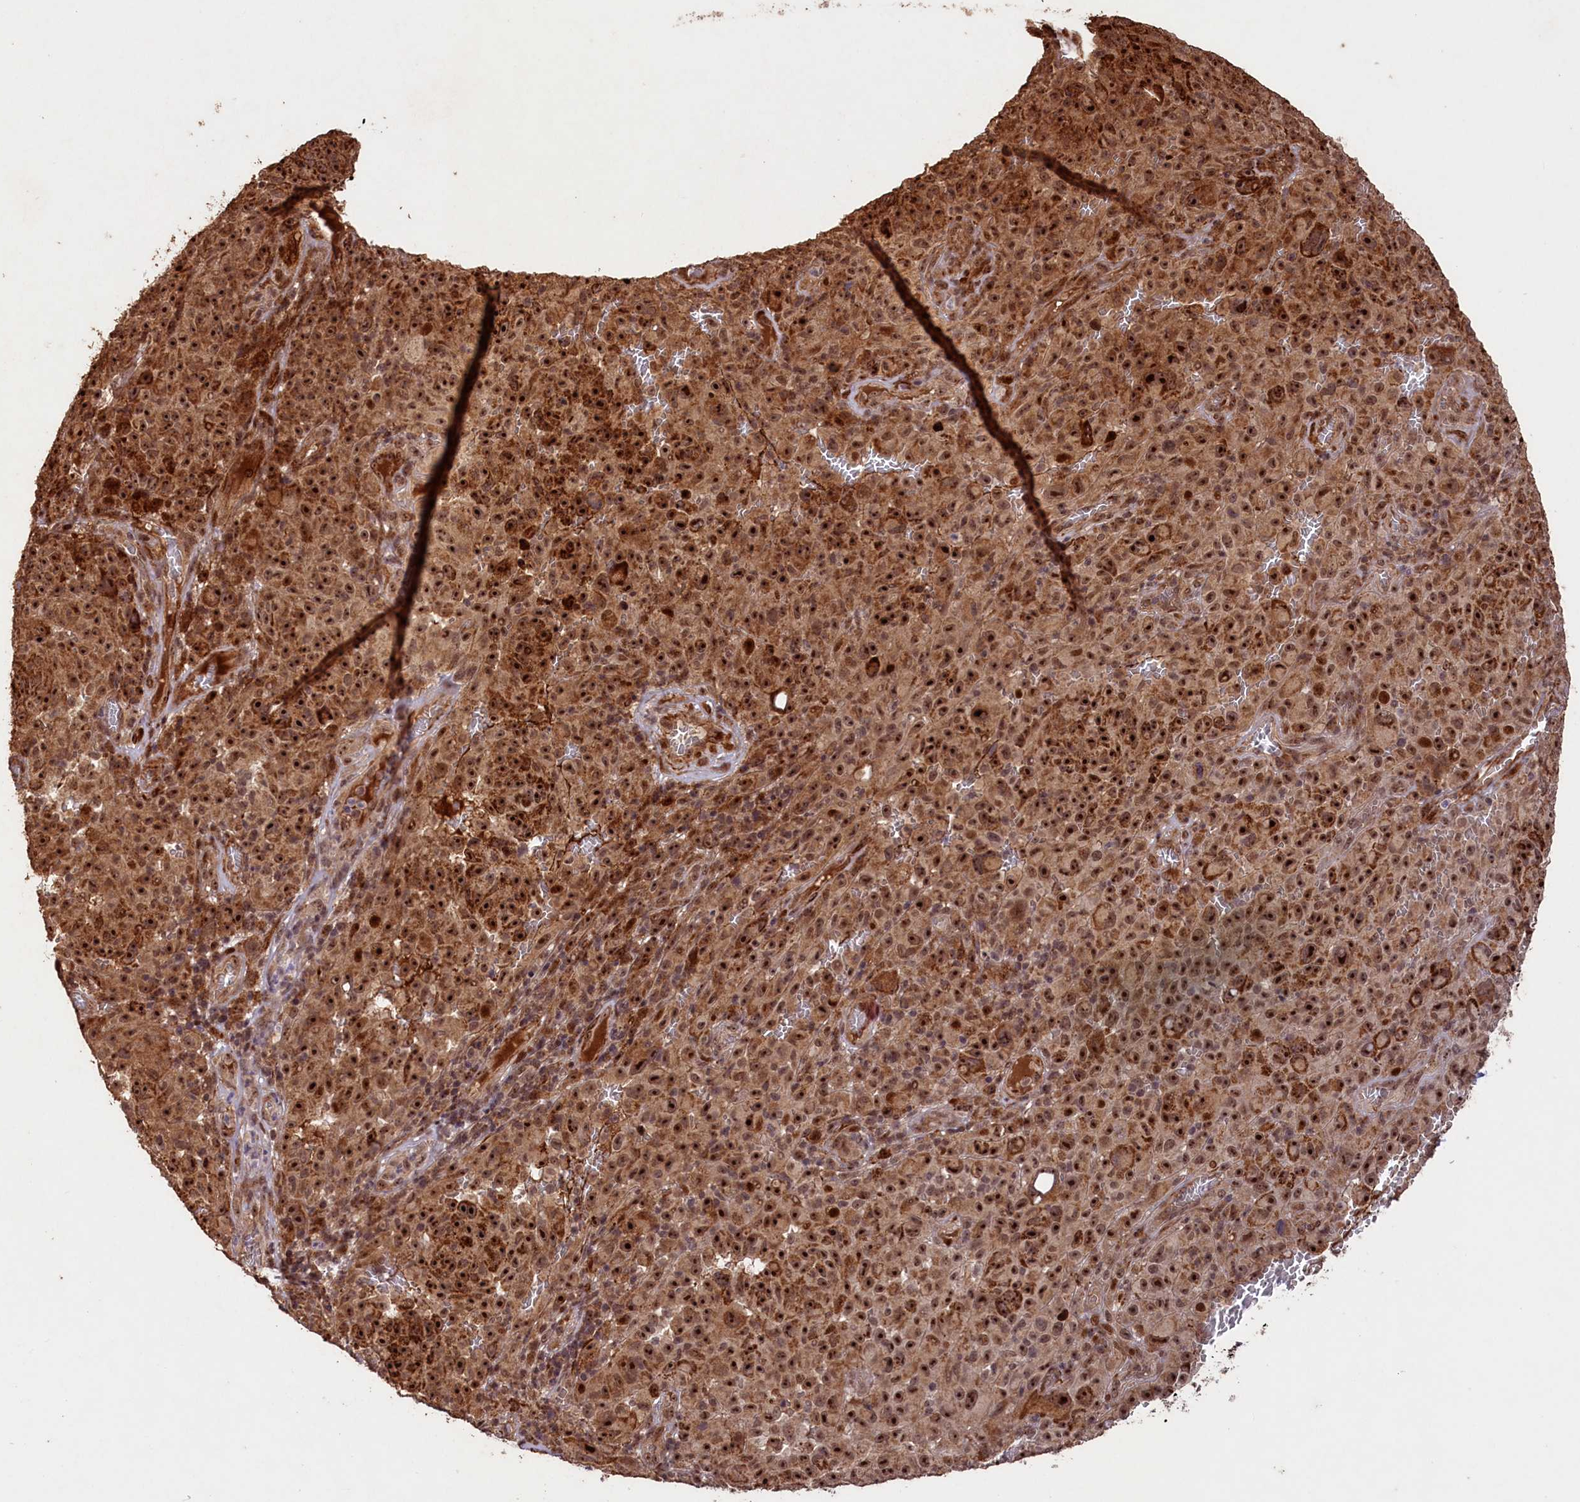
{"staining": {"intensity": "strong", "quantity": ">75%", "location": "cytoplasmic/membranous,nuclear"}, "tissue": "melanoma", "cell_type": "Tumor cells", "image_type": "cancer", "snomed": [{"axis": "morphology", "description": "Malignant melanoma, NOS"}, {"axis": "topography", "description": "Skin"}], "caption": "Malignant melanoma stained for a protein (brown) displays strong cytoplasmic/membranous and nuclear positive positivity in approximately >75% of tumor cells.", "gene": "SHPRH", "patient": {"sex": "female", "age": 82}}